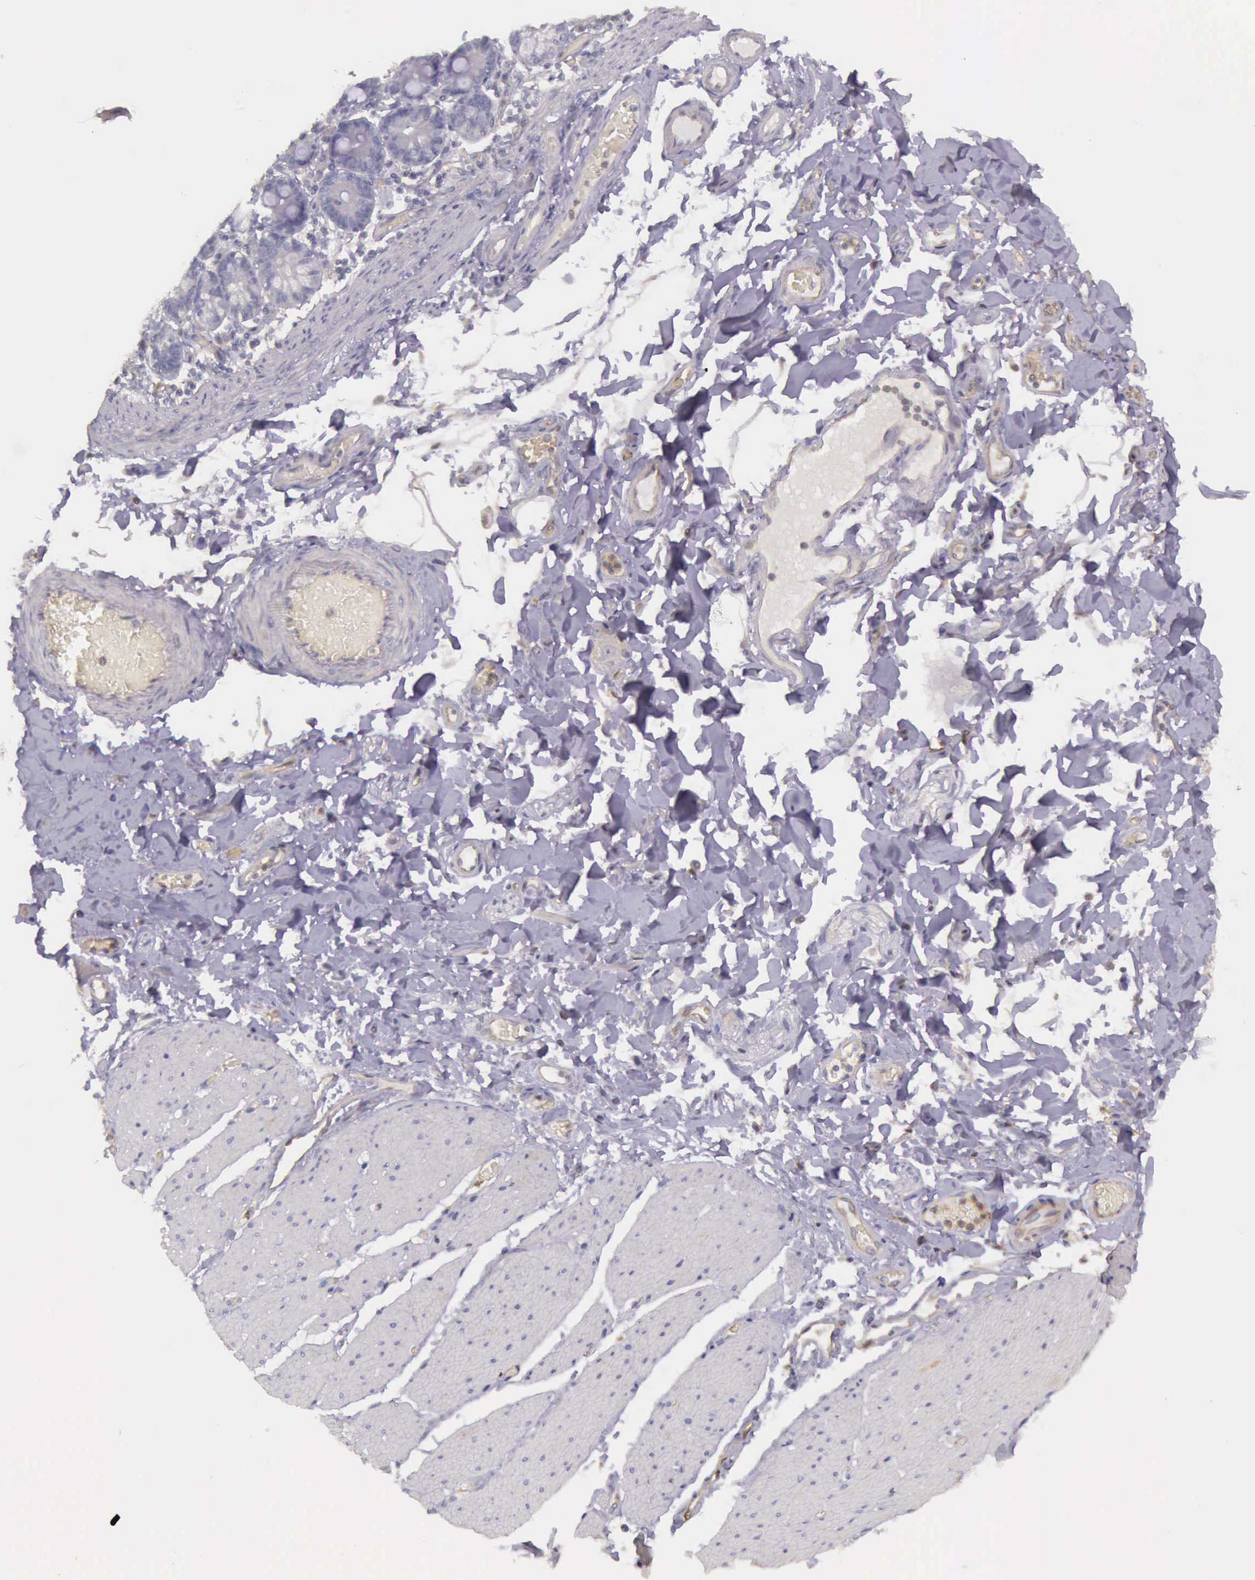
{"staining": {"intensity": "weak", "quantity": "25%-75%", "location": "cytoplasmic/membranous"}, "tissue": "adipose tissue", "cell_type": "Adipocytes", "image_type": "normal", "snomed": [{"axis": "morphology", "description": "Normal tissue, NOS"}, {"axis": "topography", "description": "Duodenum"}], "caption": "This image exhibits unremarkable adipose tissue stained with IHC to label a protein in brown. The cytoplasmic/membranous of adipocytes show weak positivity for the protein. Nuclei are counter-stained blue.", "gene": "TCEANC", "patient": {"sex": "male", "age": 63}}